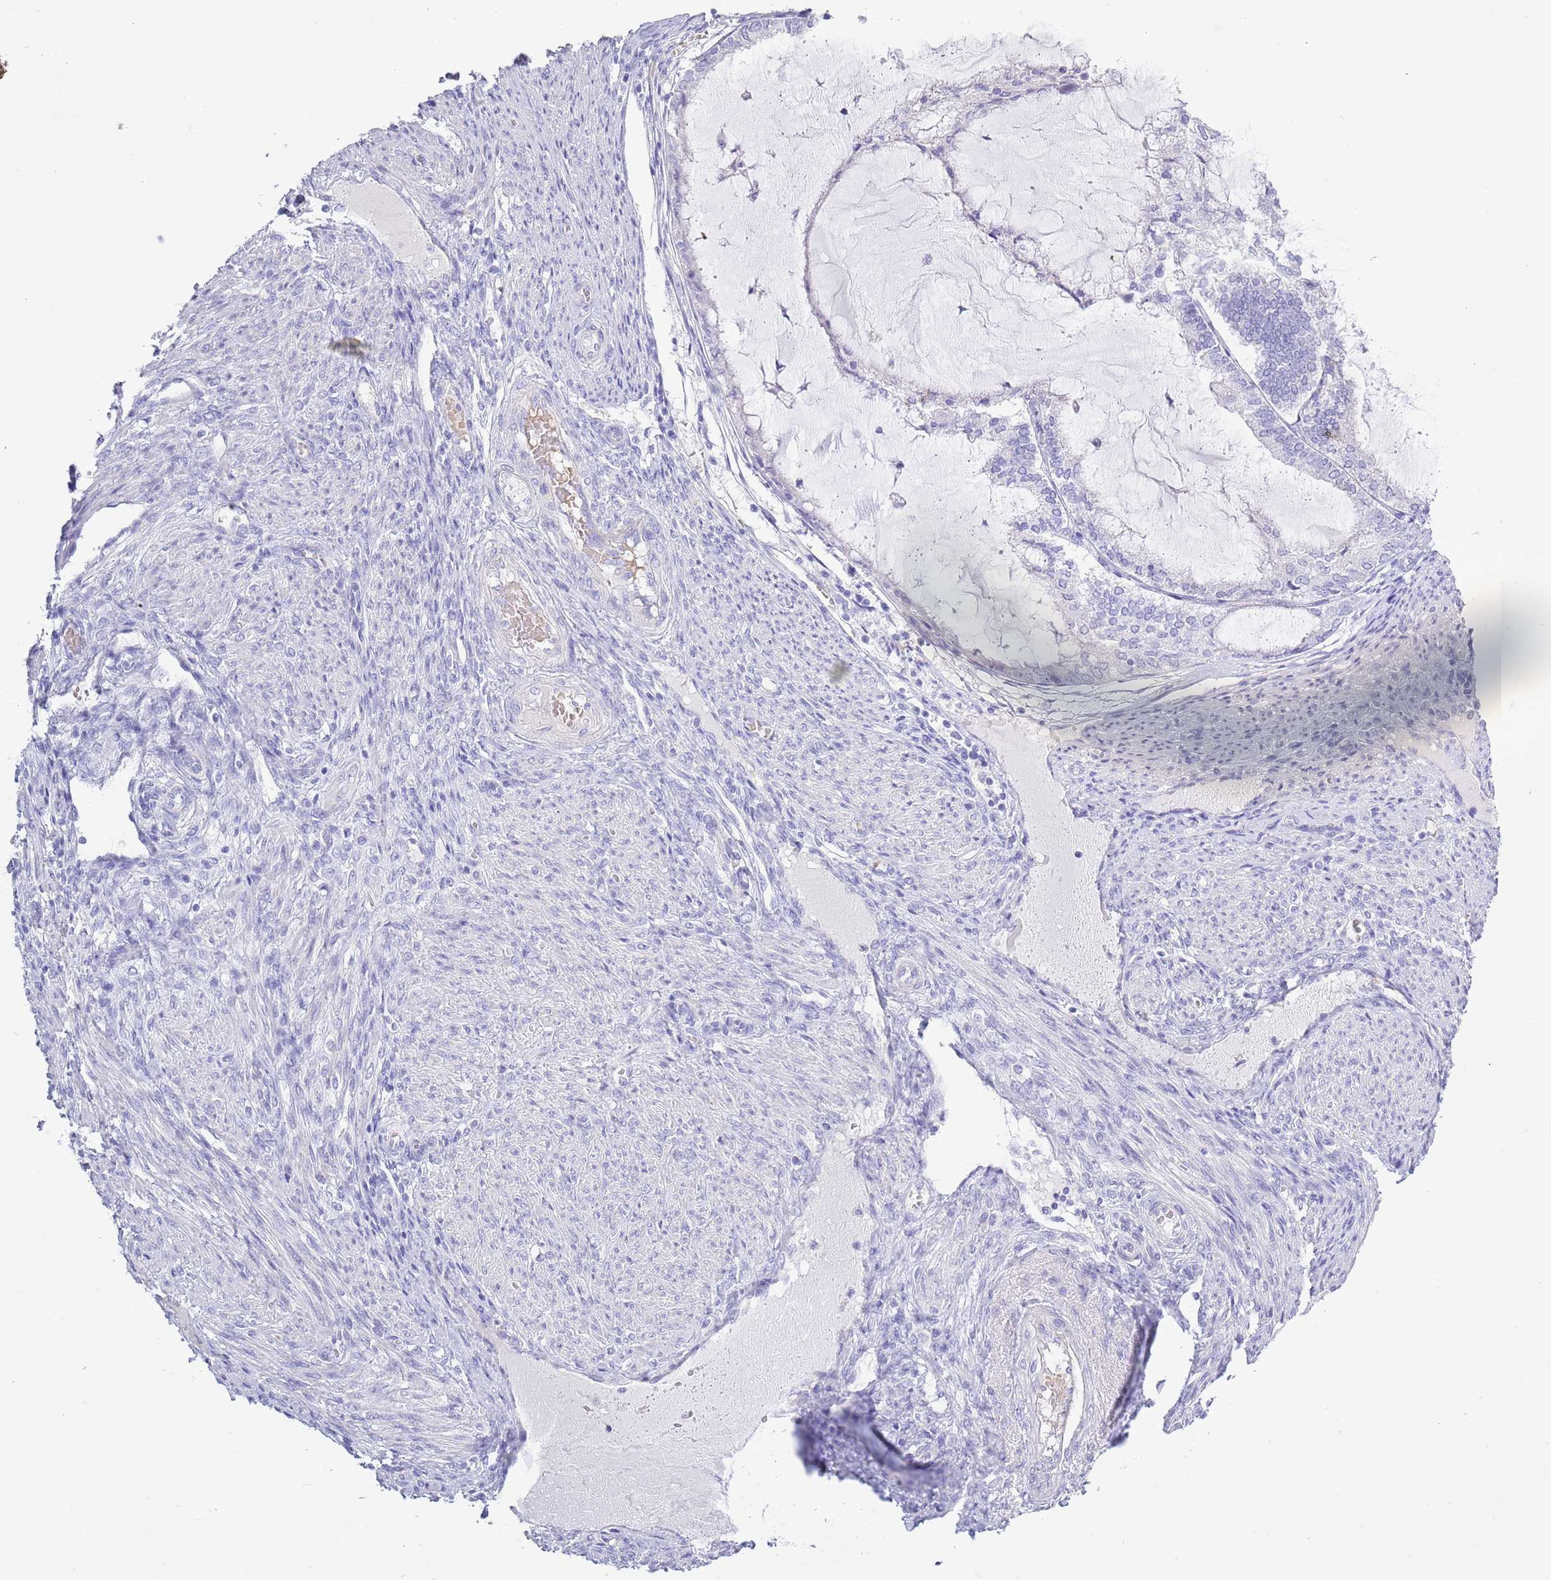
{"staining": {"intensity": "negative", "quantity": "none", "location": "none"}, "tissue": "endometrial cancer", "cell_type": "Tumor cells", "image_type": "cancer", "snomed": [{"axis": "morphology", "description": "Adenocarcinoma, NOS"}, {"axis": "topography", "description": "Endometrium"}], "caption": "An IHC micrograph of endometrial cancer (adenocarcinoma) is shown. There is no staining in tumor cells of endometrial cancer (adenocarcinoma).", "gene": "ACR", "patient": {"sex": "female", "age": 81}}